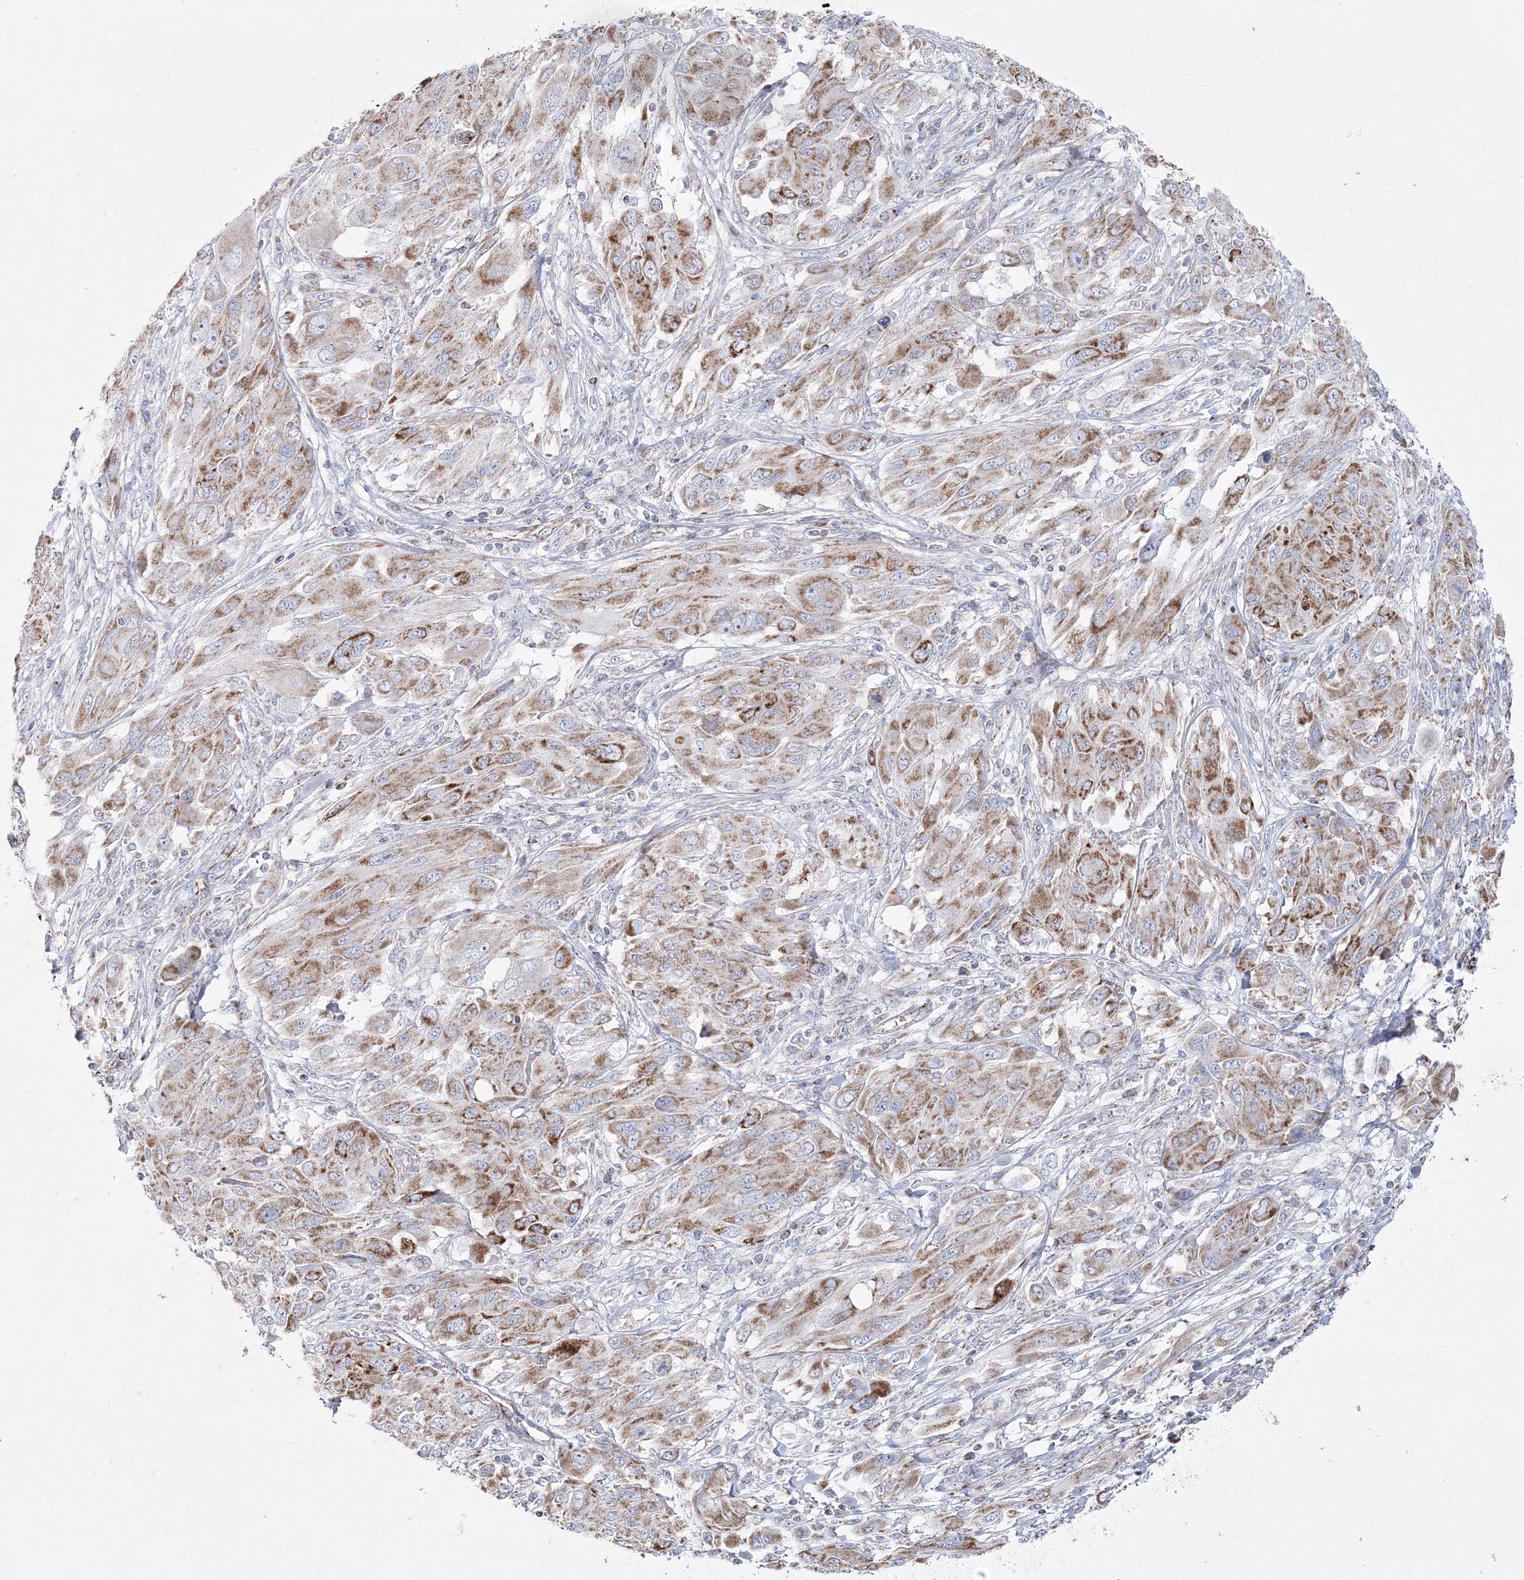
{"staining": {"intensity": "moderate", "quantity": ">75%", "location": "cytoplasmic/membranous"}, "tissue": "melanoma", "cell_type": "Tumor cells", "image_type": "cancer", "snomed": [{"axis": "morphology", "description": "Malignant melanoma, NOS"}, {"axis": "topography", "description": "Skin"}], "caption": "Immunohistochemical staining of human malignant melanoma shows medium levels of moderate cytoplasmic/membranous expression in about >75% of tumor cells. (DAB (3,3'-diaminobenzidine) IHC, brown staining for protein, blue staining for nuclei).", "gene": "HIBCH", "patient": {"sex": "female", "age": 91}}